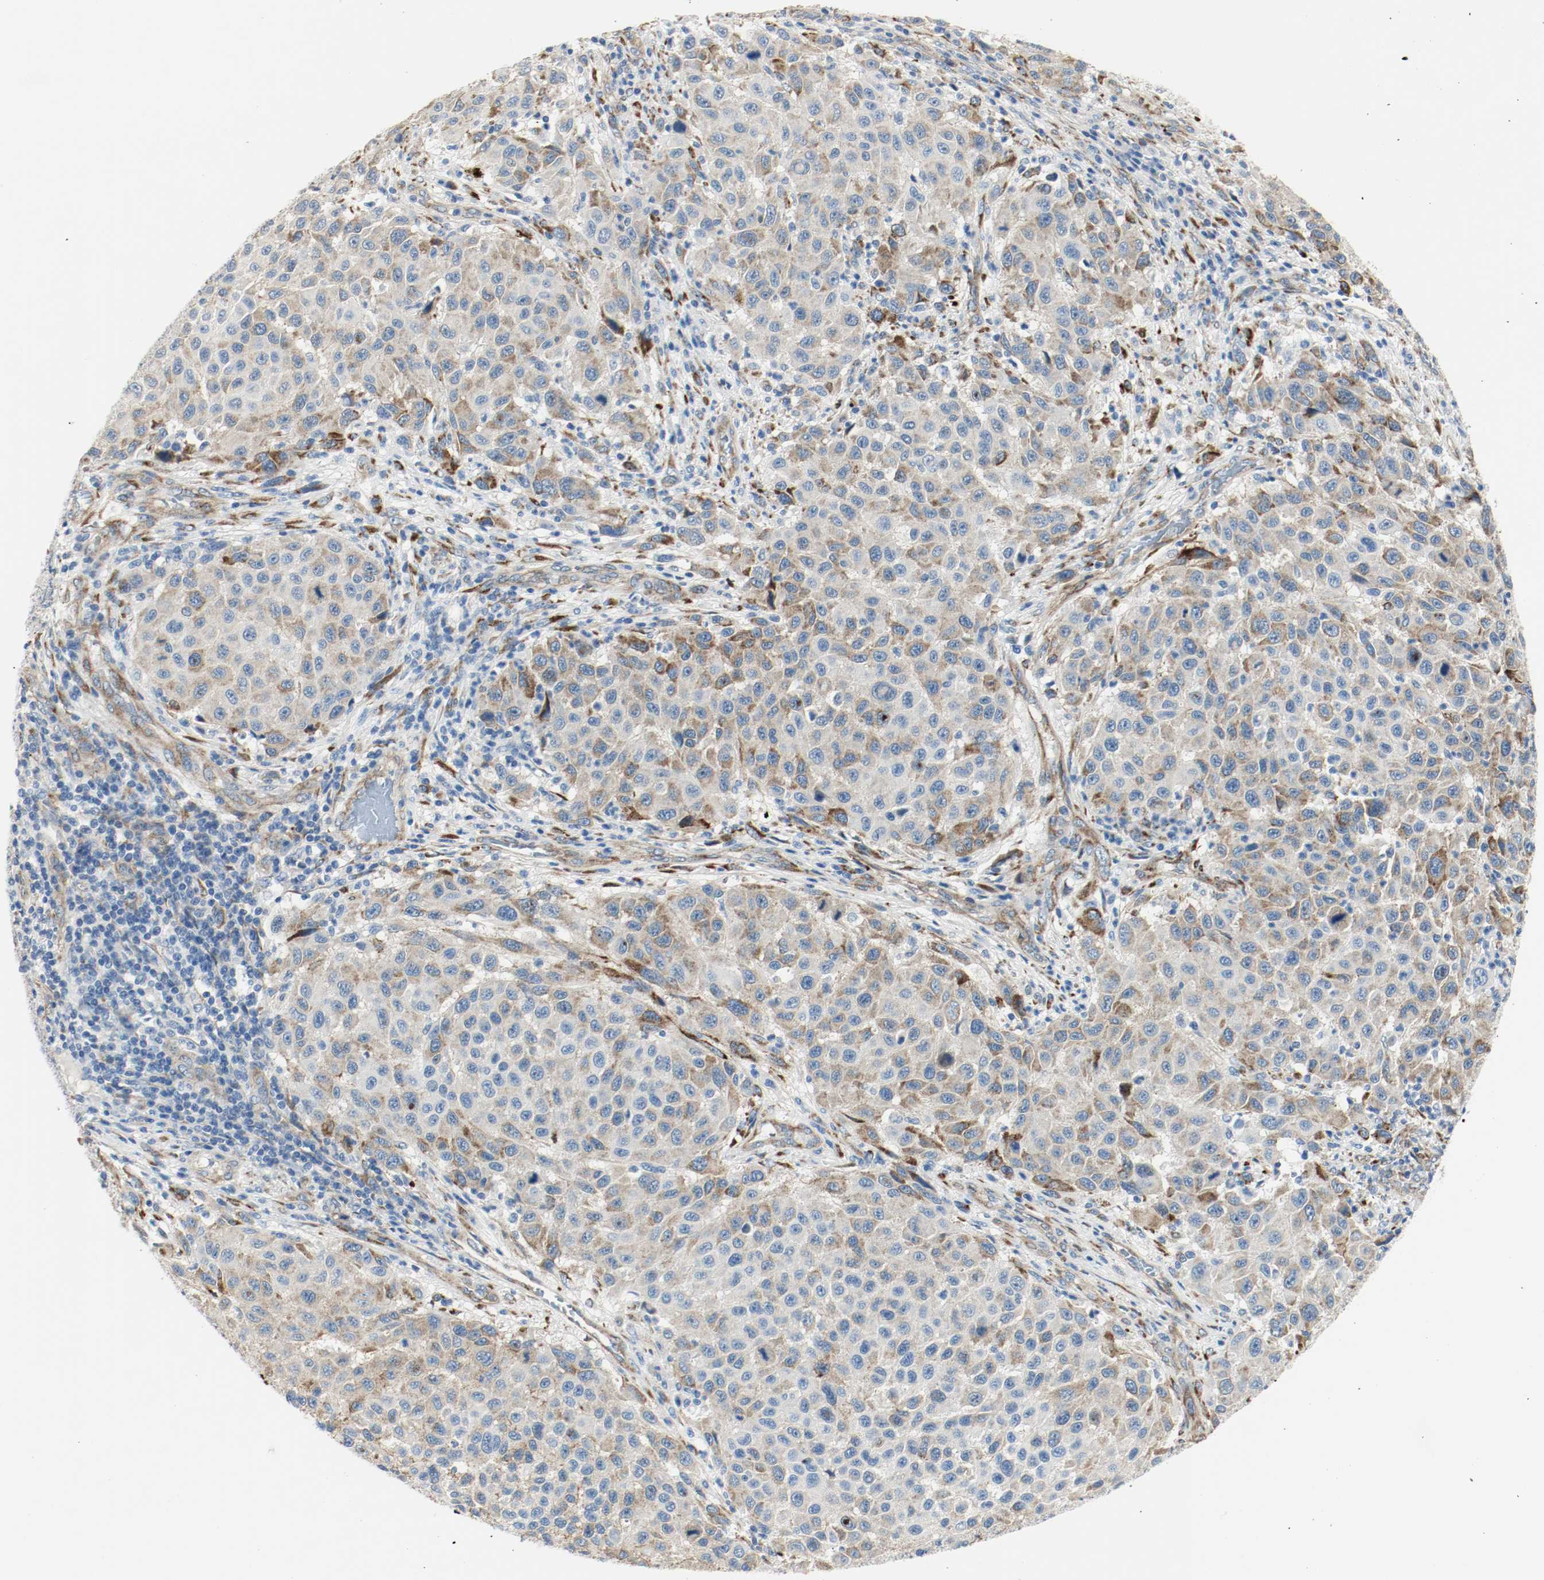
{"staining": {"intensity": "moderate", "quantity": ">75%", "location": "cytoplasmic/membranous"}, "tissue": "melanoma", "cell_type": "Tumor cells", "image_type": "cancer", "snomed": [{"axis": "morphology", "description": "Malignant melanoma, Metastatic site"}, {"axis": "topography", "description": "Lymph node"}], "caption": "This is a histology image of immunohistochemistry (IHC) staining of melanoma, which shows moderate expression in the cytoplasmic/membranous of tumor cells.", "gene": "LAMB1", "patient": {"sex": "male", "age": 61}}